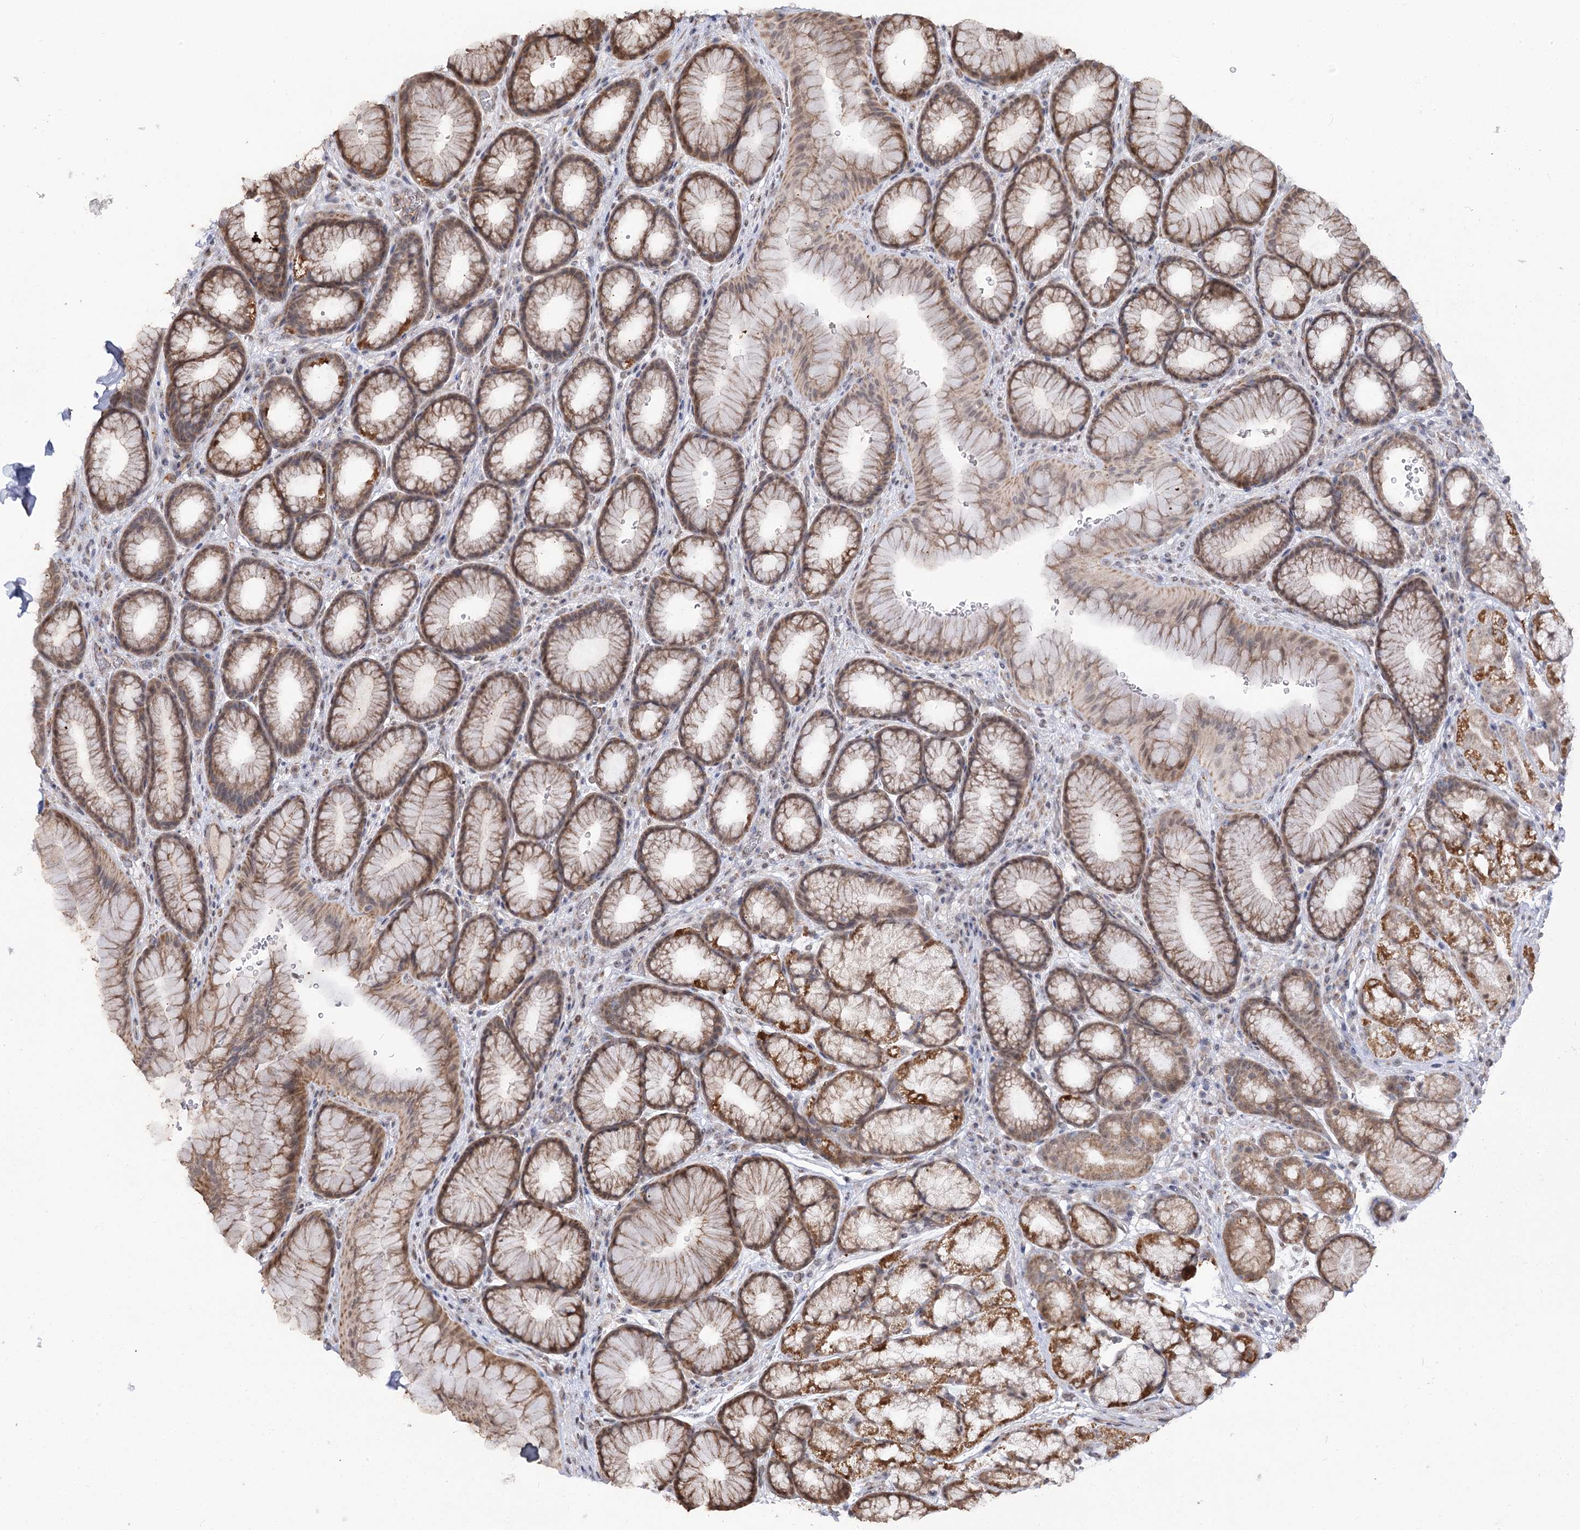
{"staining": {"intensity": "strong", "quantity": "25%-75%", "location": "cytoplasmic/membranous"}, "tissue": "stomach", "cell_type": "Glandular cells", "image_type": "normal", "snomed": [{"axis": "morphology", "description": "Normal tissue, NOS"}, {"axis": "morphology", "description": "Adenocarcinoma, NOS"}, {"axis": "topography", "description": "Stomach"}], "caption": "Glandular cells demonstrate strong cytoplasmic/membranous positivity in approximately 25%-75% of cells in normal stomach.", "gene": "RUFY4", "patient": {"sex": "male", "age": 57}}